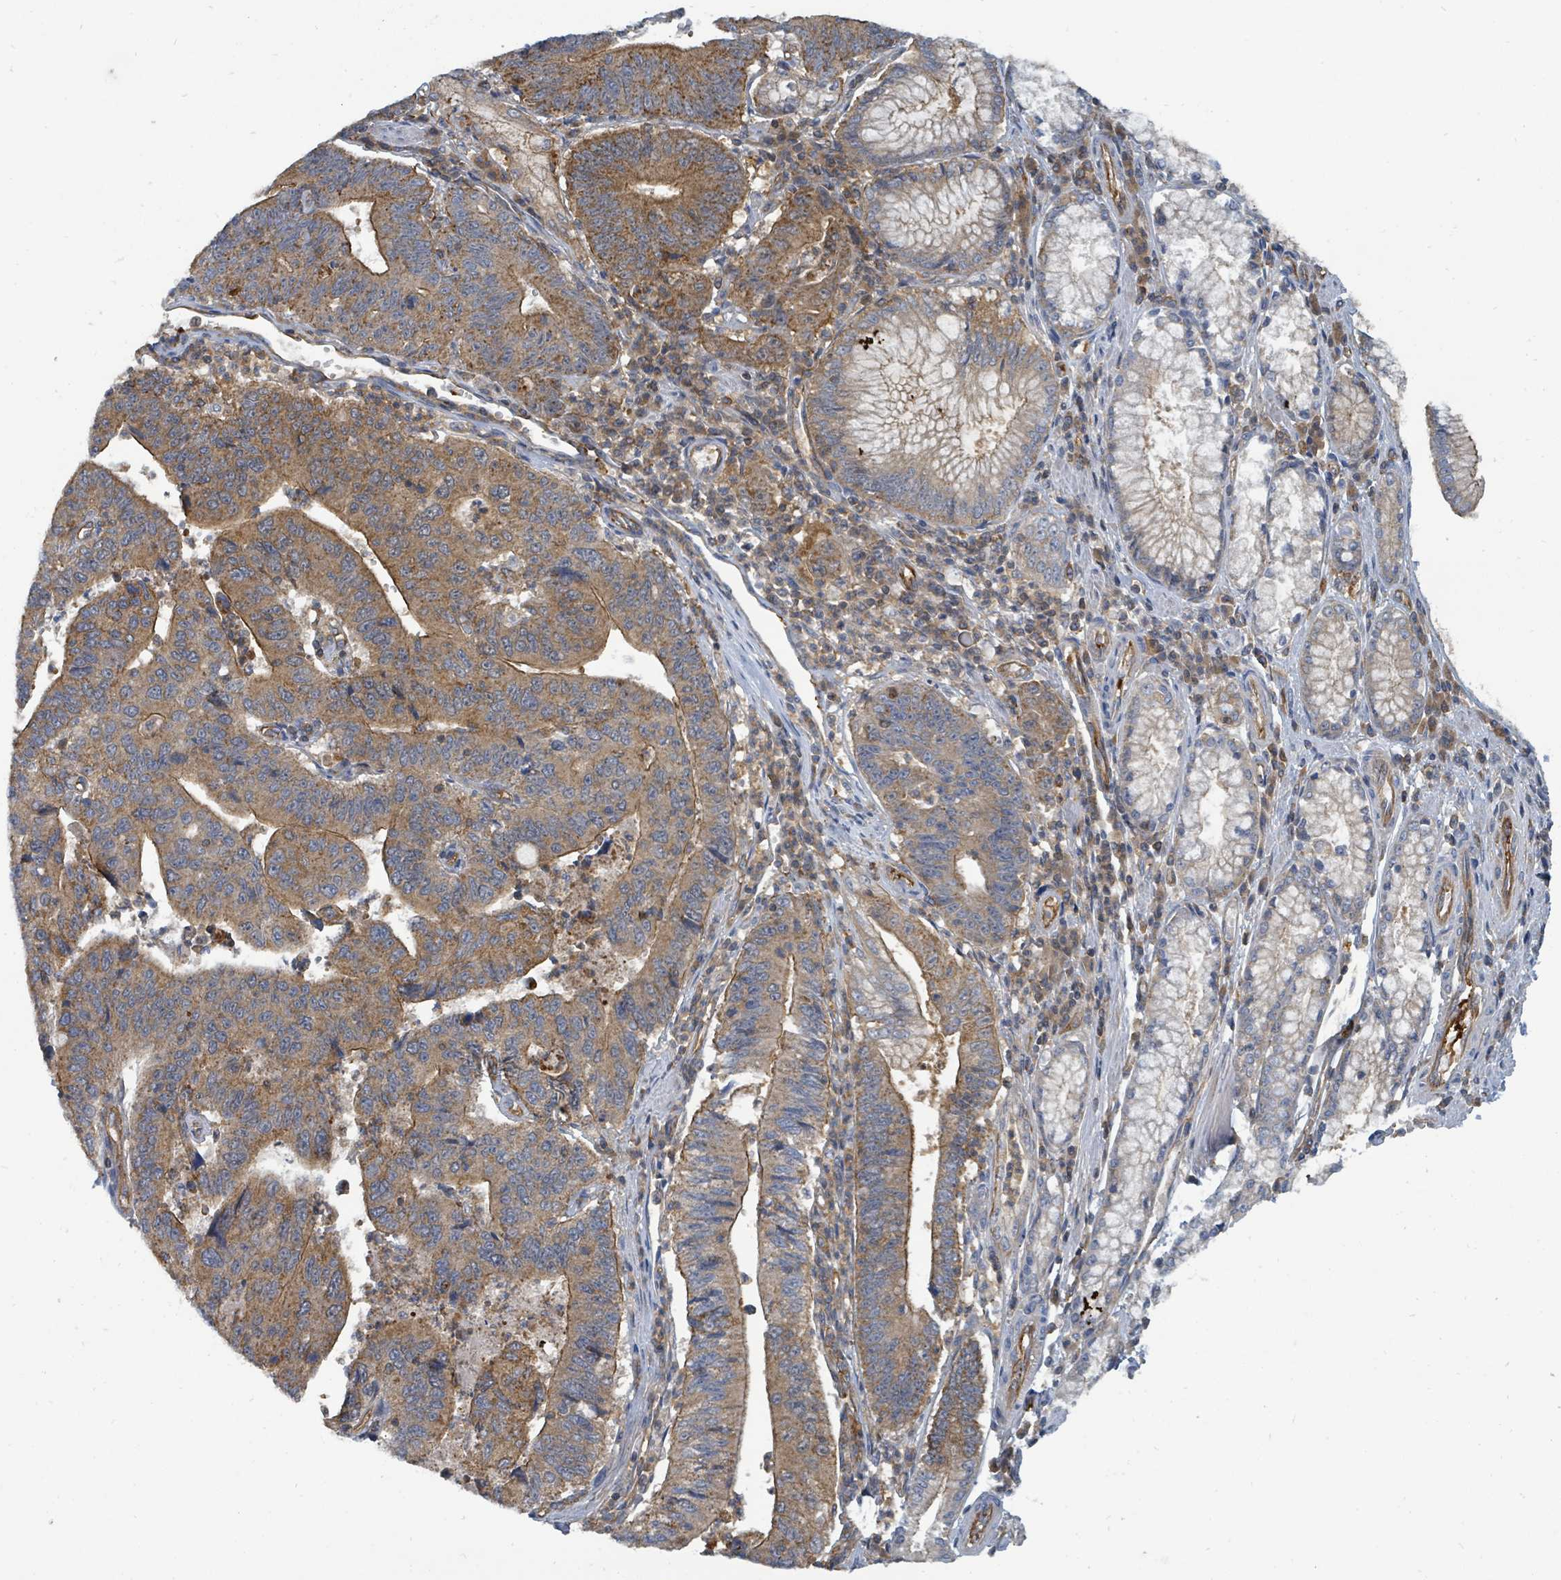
{"staining": {"intensity": "moderate", "quantity": ">75%", "location": "cytoplasmic/membranous"}, "tissue": "stomach cancer", "cell_type": "Tumor cells", "image_type": "cancer", "snomed": [{"axis": "morphology", "description": "Adenocarcinoma, NOS"}, {"axis": "topography", "description": "Stomach"}], "caption": "Moderate cytoplasmic/membranous expression for a protein is appreciated in approximately >75% of tumor cells of adenocarcinoma (stomach) using immunohistochemistry (IHC).", "gene": "BOLA2B", "patient": {"sex": "male", "age": 59}}